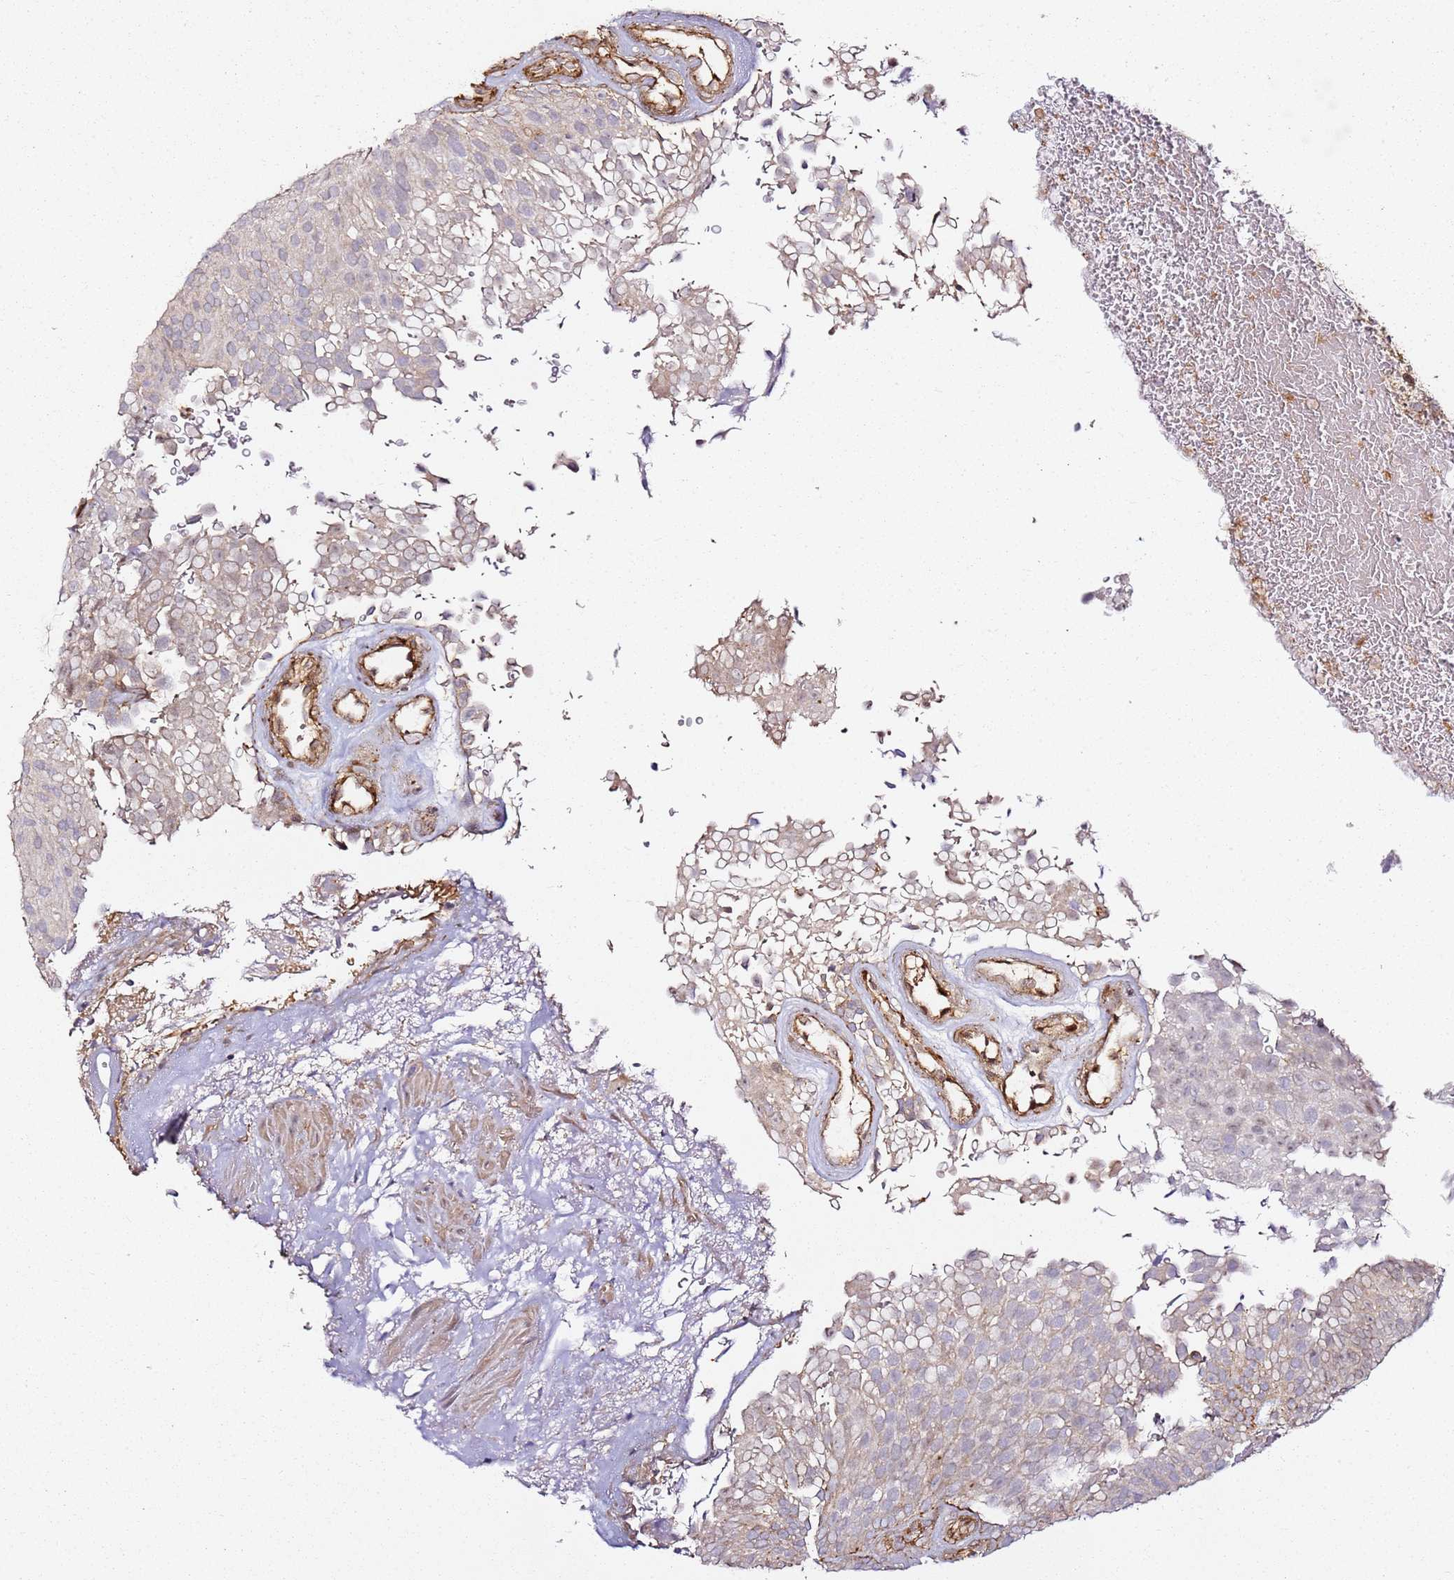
{"staining": {"intensity": "negative", "quantity": "none", "location": "none"}, "tissue": "urothelial cancer", "cell_type": "Tumor cells", "image_type": "cancer", "snomed": [{"axis": "morphology", "description": "Urothelial carcinoma, Low grade"}, {"axis": "topography", "description": "Urinary bladder"}], "caption": "IHC of low-grade urothelial carcinoma exhibits no positivity in tumor cells.", "gene": "CCNYL1", "patient": {"sex": "male", "age": 78}}